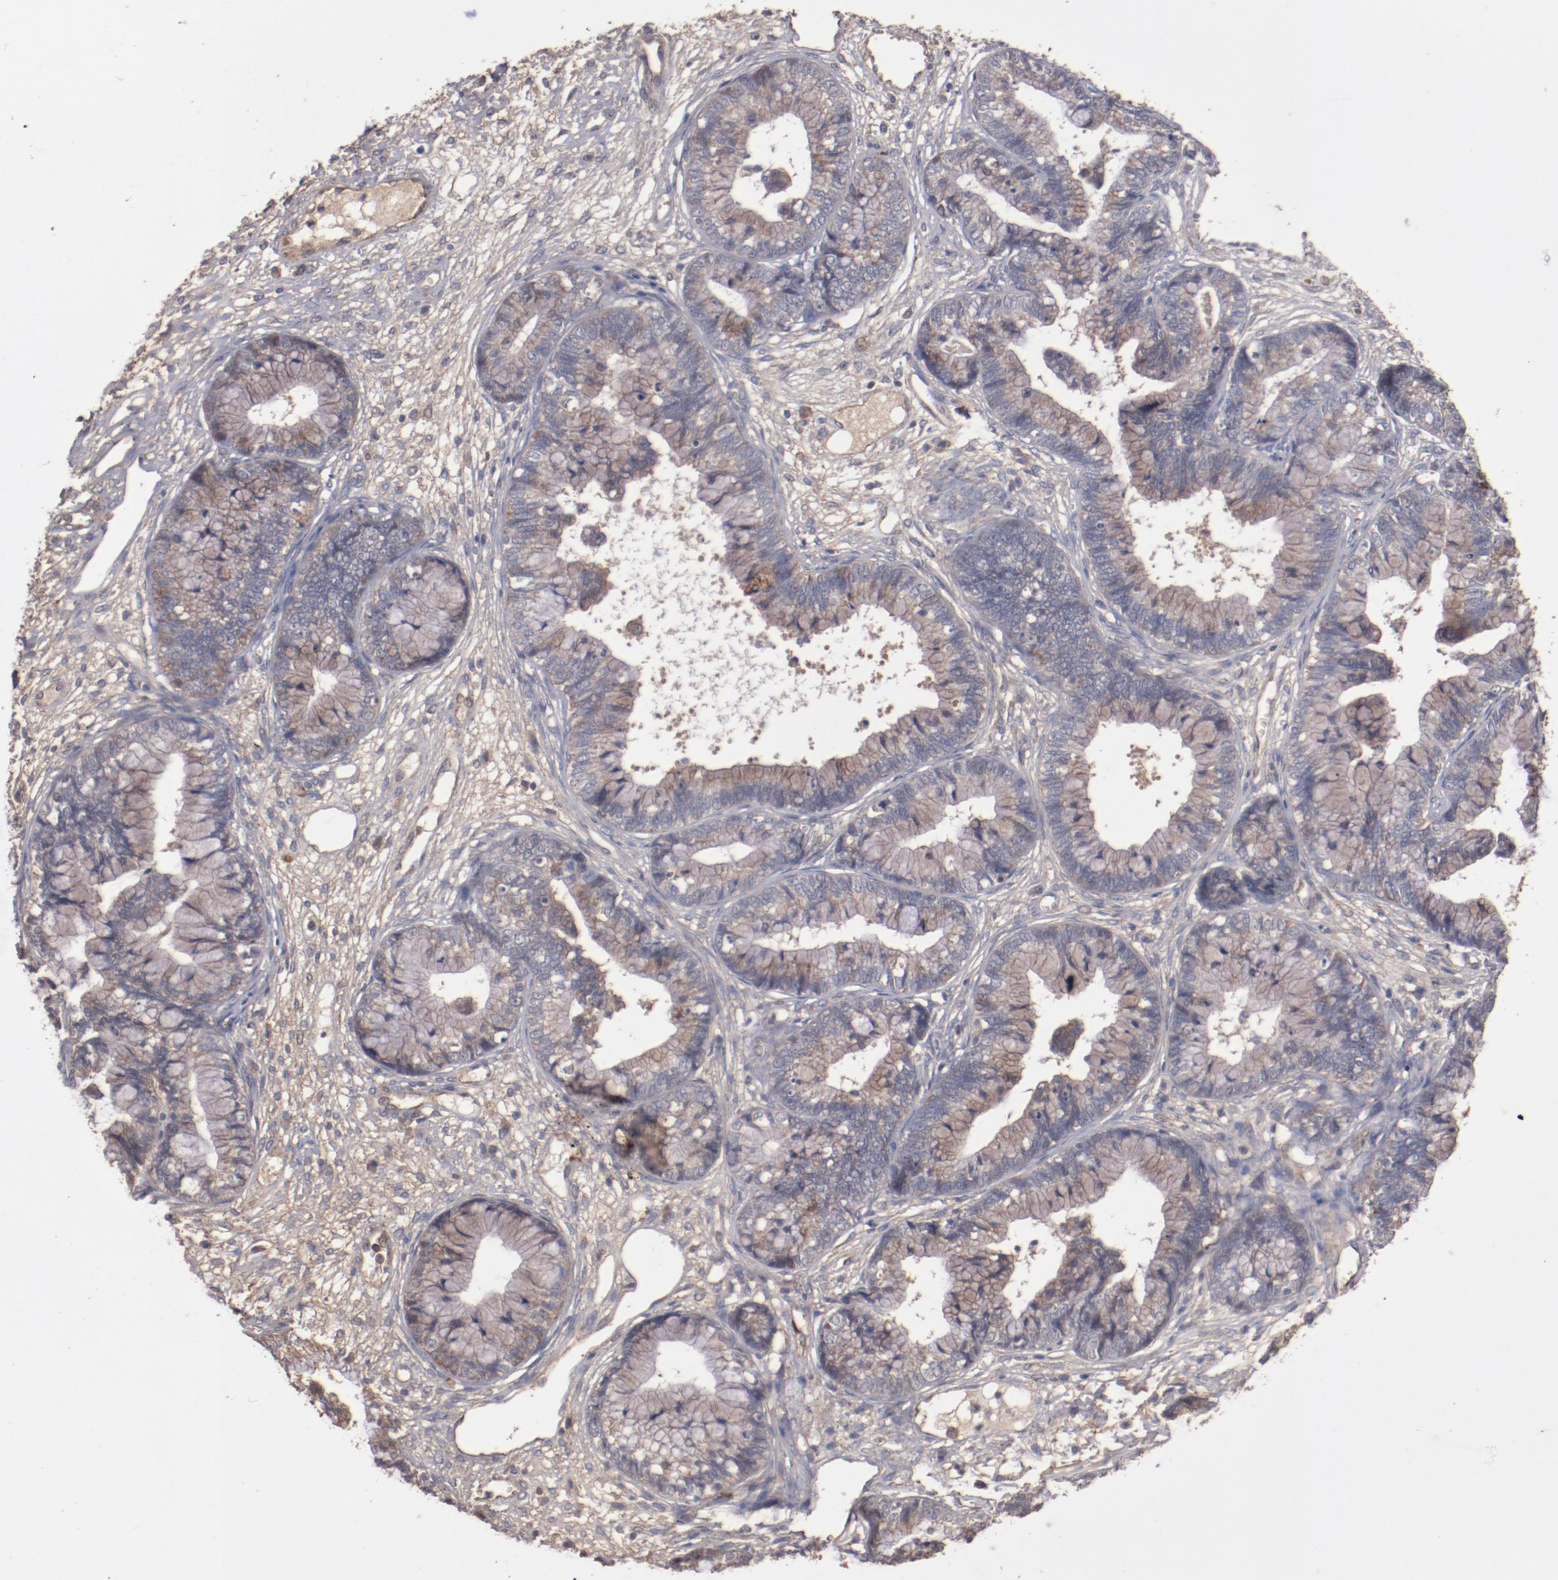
{"staining": {"intensity": "weak", "quantity": ">75%", "location": "cytoplasmic/membranous"}, "tissue": "cervical cancer", "cell_type": "Tumor cells", "image_type": "cancer", "snomed": [{"axis": "morphology", "description": "Adenocarcinoma, NOS"}, {"axis": "topography", "description": "Cervix"}], "caption": "Protein staining of adenocarcinoma (cervical) tissue displays weak cytoplasmic/membranous staining in approximately >75% of tumor cells.", "gene": "DIPK2B", "patient": {"sex": "female", "age": 44}}